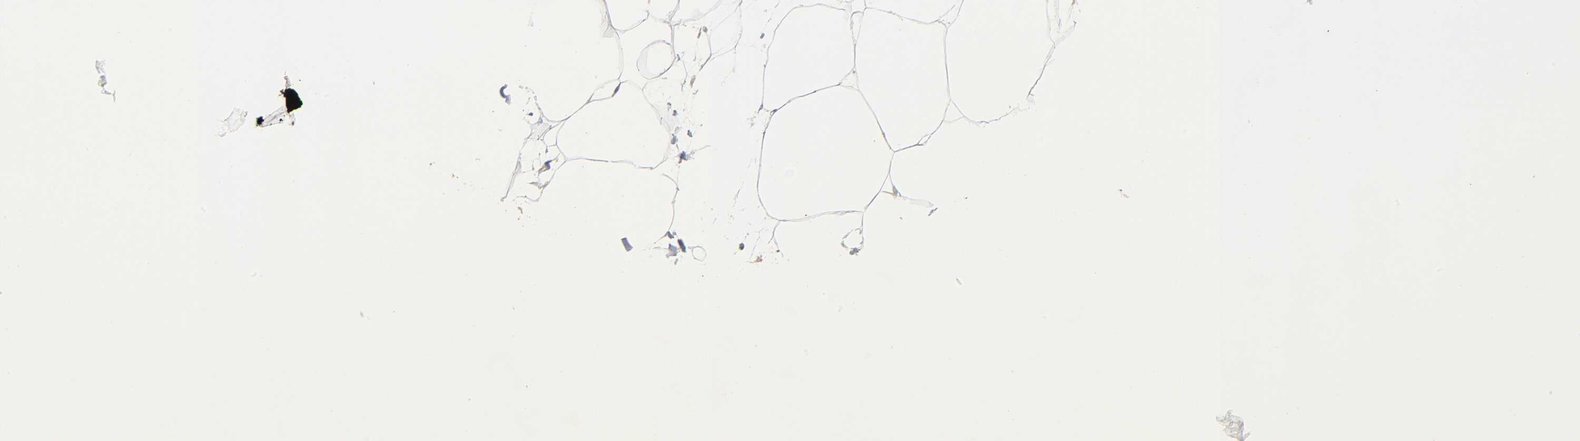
{"staining": {"intensity": "negative", "quantity": "none", "location": "none"}, "tissue": "adipose tissue", "cell_type": "Adipocytes", "image_type": "normal", "snomed": [{"axis": "morphology", "description": "Normal tissue, NOS"}, {"axis": "morphology", "description": "Duct carcinoma"}, {"axis": "topography", "description": "Breast"}, {"axis": "topography", "description": "Adipose tissue"}], "caption": "High power microscopy micrograph of an immunohistochemistry (IHC) image of unremarkable adipose tissue, revealing no significant positivity in adipocytes. The staining was performed using DAB to visualize the protein expression in brown, while the nuclei were stained in blue with hematoxylin (Magnification: 20x).", "gene": "OVOL1", "patient": {"sex": "female", "age": 37}}